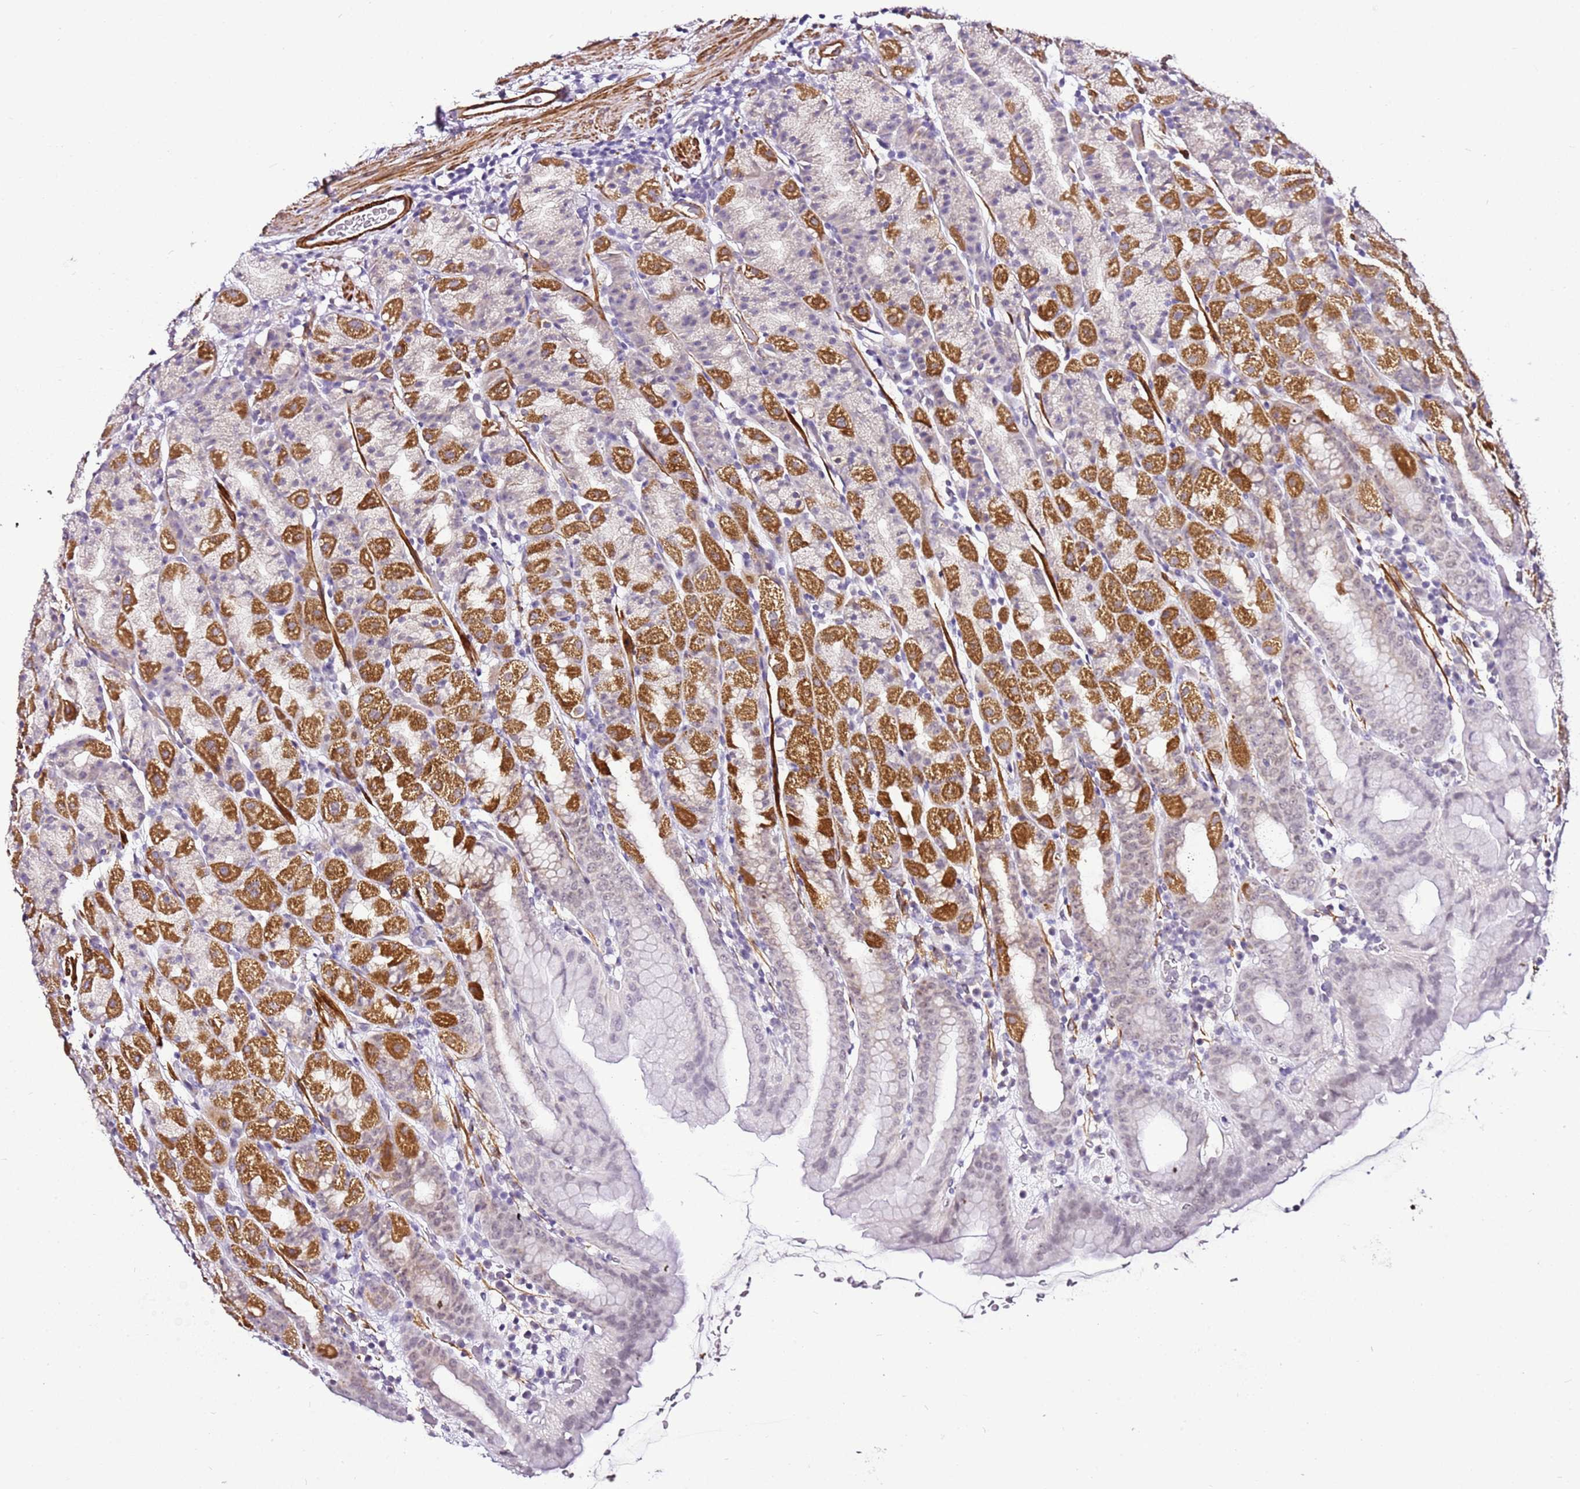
{"staining": {"intensity": "strong", "quantity": "25%-75%", "location": "cytoplasmic/membranous"}, "tissue": "stomach", "cell_type": "Glandular cells", "image_type": "normal", "snomed": [{"axis": "morphology", "description": "Normal tissue, NOS"}, {"axis": "topography", "description": "Stomach, upper"}], "caption": "Immunohistochemical staining of unremarkable stomach exhibits 25%-75% levels of strong cytoplasmic/membranous protein staining in about 25%-75% of glandular cells. The staining was performed using DAB to visualize the protein expression in brown, while the nuclei were stained in blue with hematoxylin (Magnification: 20x).", "gene": "SMIM4", "patient": {"sex": "male", "age": 68}}